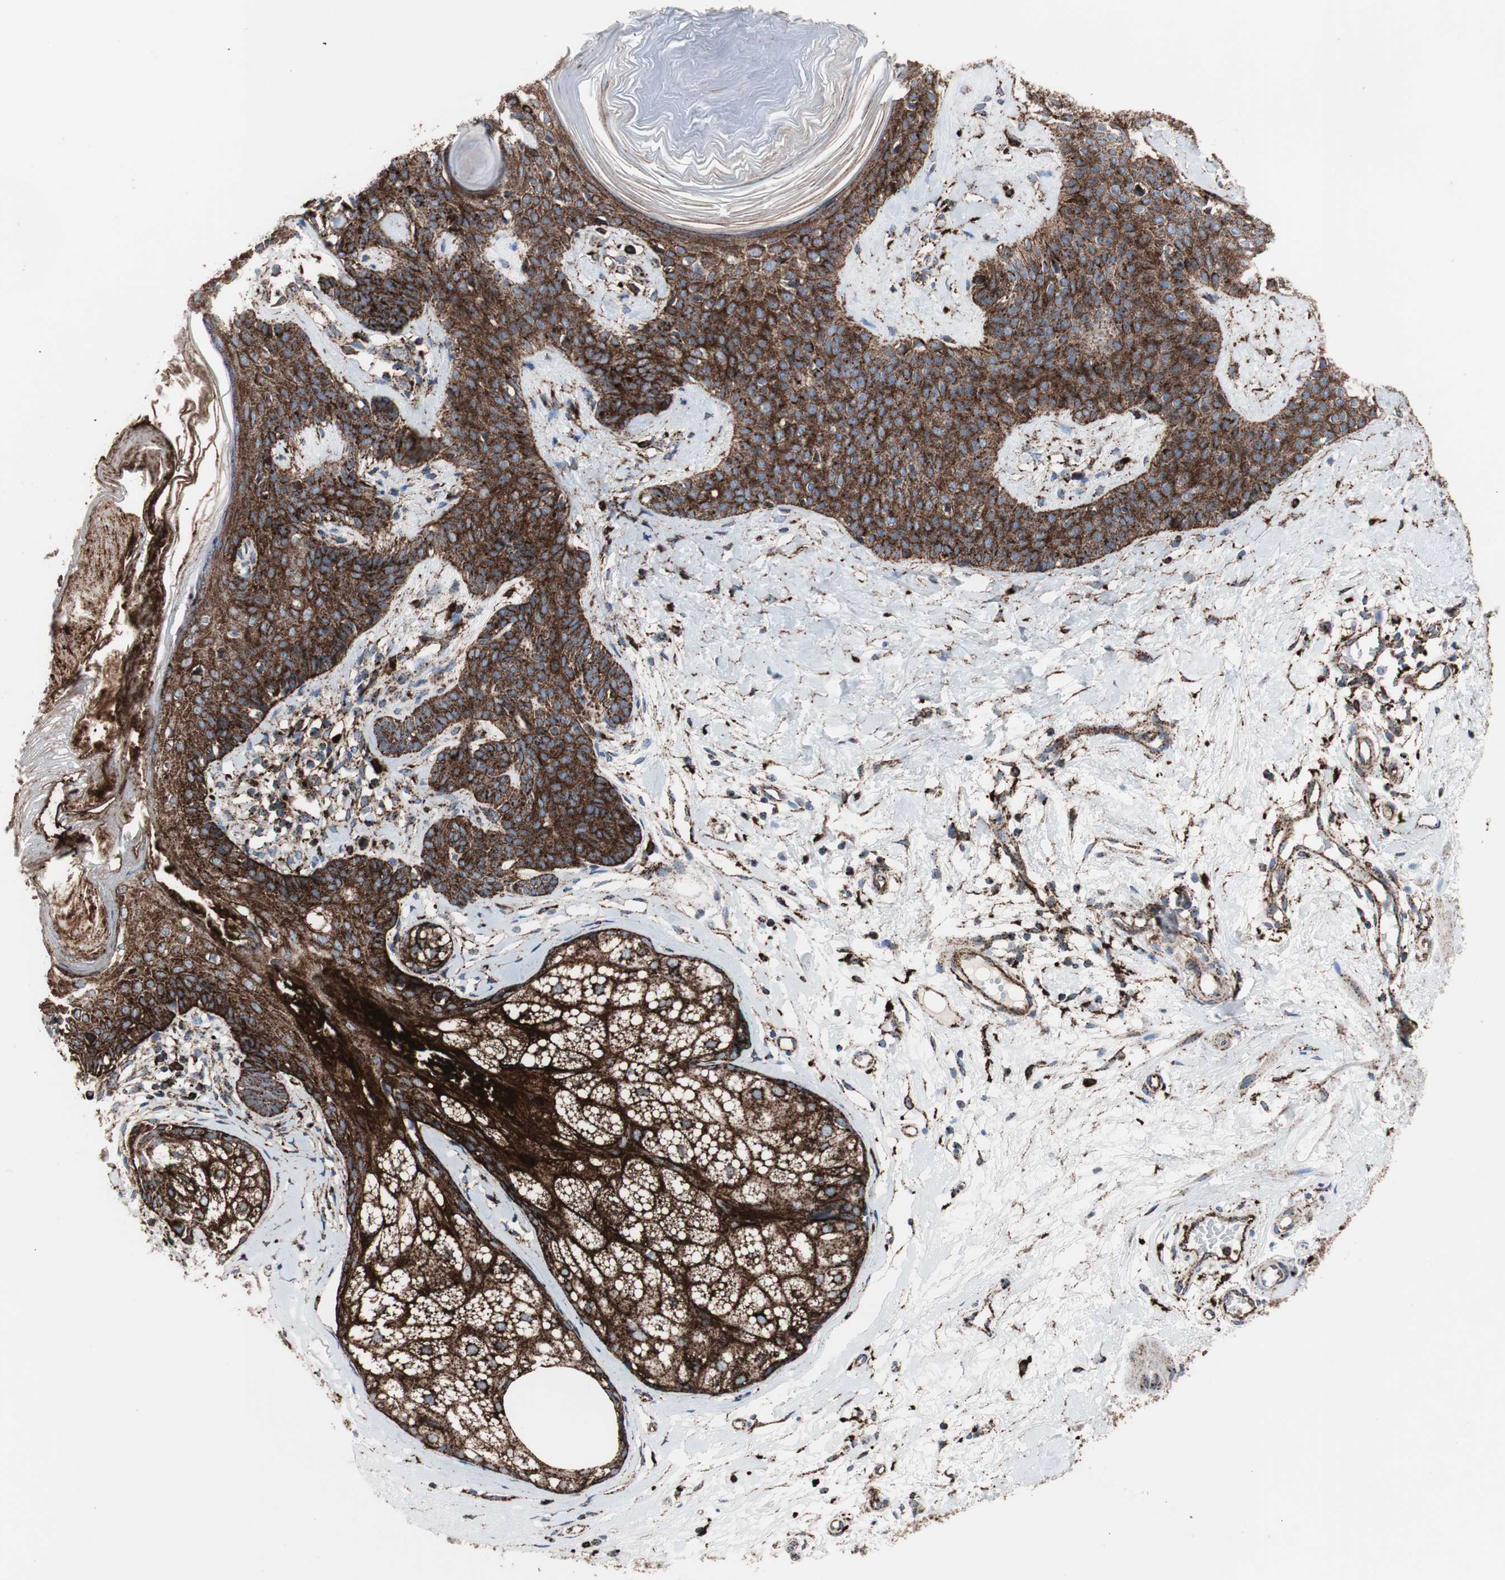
{"staining": {"intensity": "strong", "quantity": ">75%", "location": "cytoplasmic/membranous"}, "tissue": "skin cancer", "cell_type": "Tumor cells", "image_type": "cancer", "snomed": [{"axis": "morphology", "description": "Developmental malformation"}, {"axis": "morphology", "description": "Basal cell carcinoma"}, {"axis": "topography", "description": "Skin"}], "caption": "IHC of human skin cancer demonstrates high levels of strong cytoplasmic/membranous expression in approximately >75% of tumor cells.", "gene": "LAMP1", "patient": {"sex": "female", "age": 62}}